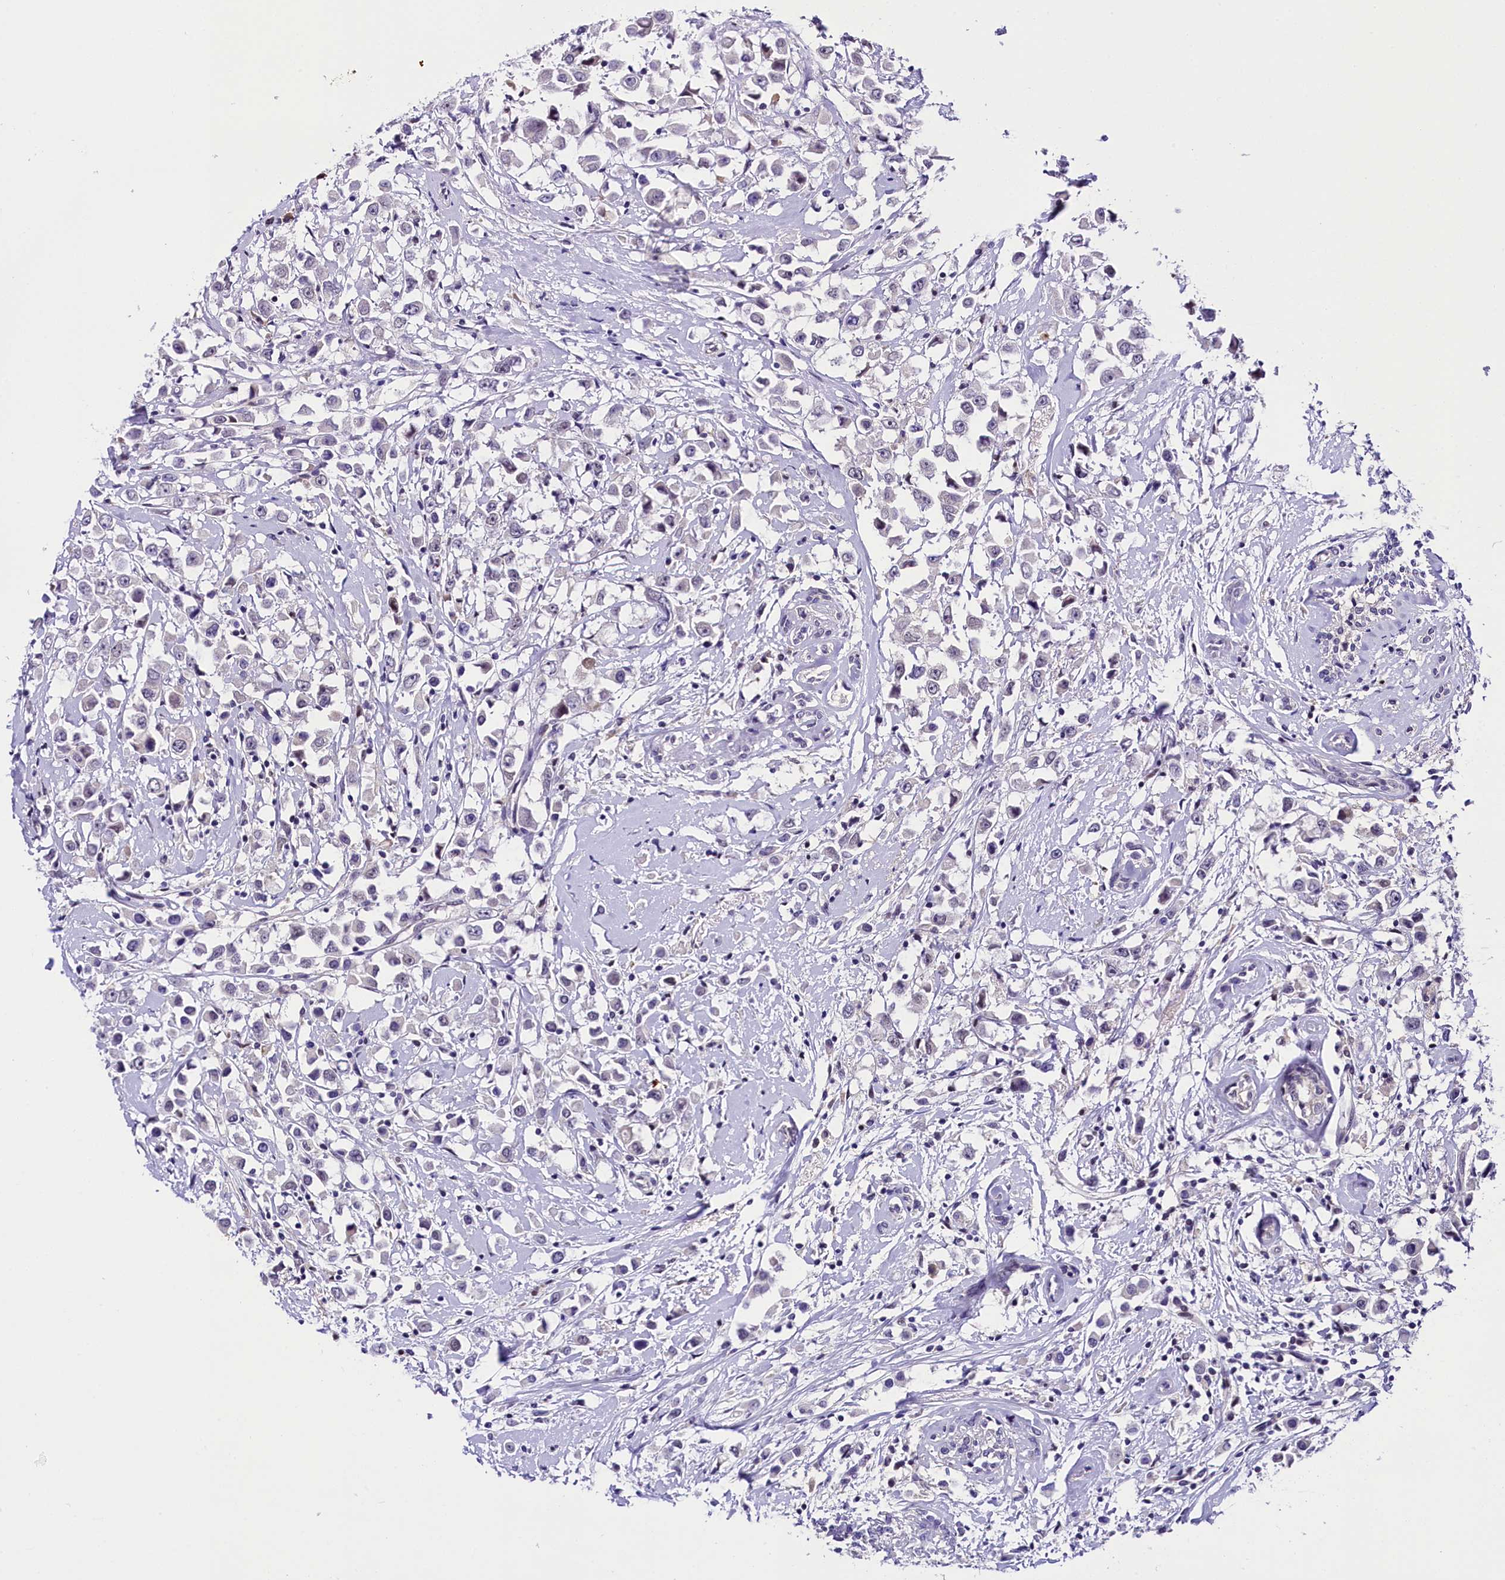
{"staining": {"intensity": "negative", "quantity": "none", "location": "none"}, "tissue": "breast cancer", "cell_type": "Tumor cells", "image_type": "cancer", "snomed": [{"axis": "morphology", "description": "Duct carcinoma"}, {"axis": "topography", "description": "Breast"}], "caption": "Tumor cells are negative for protein expression in human breast cancer.", "gene": "IQCN", "patient": {"sex": "female", "age": 87}}